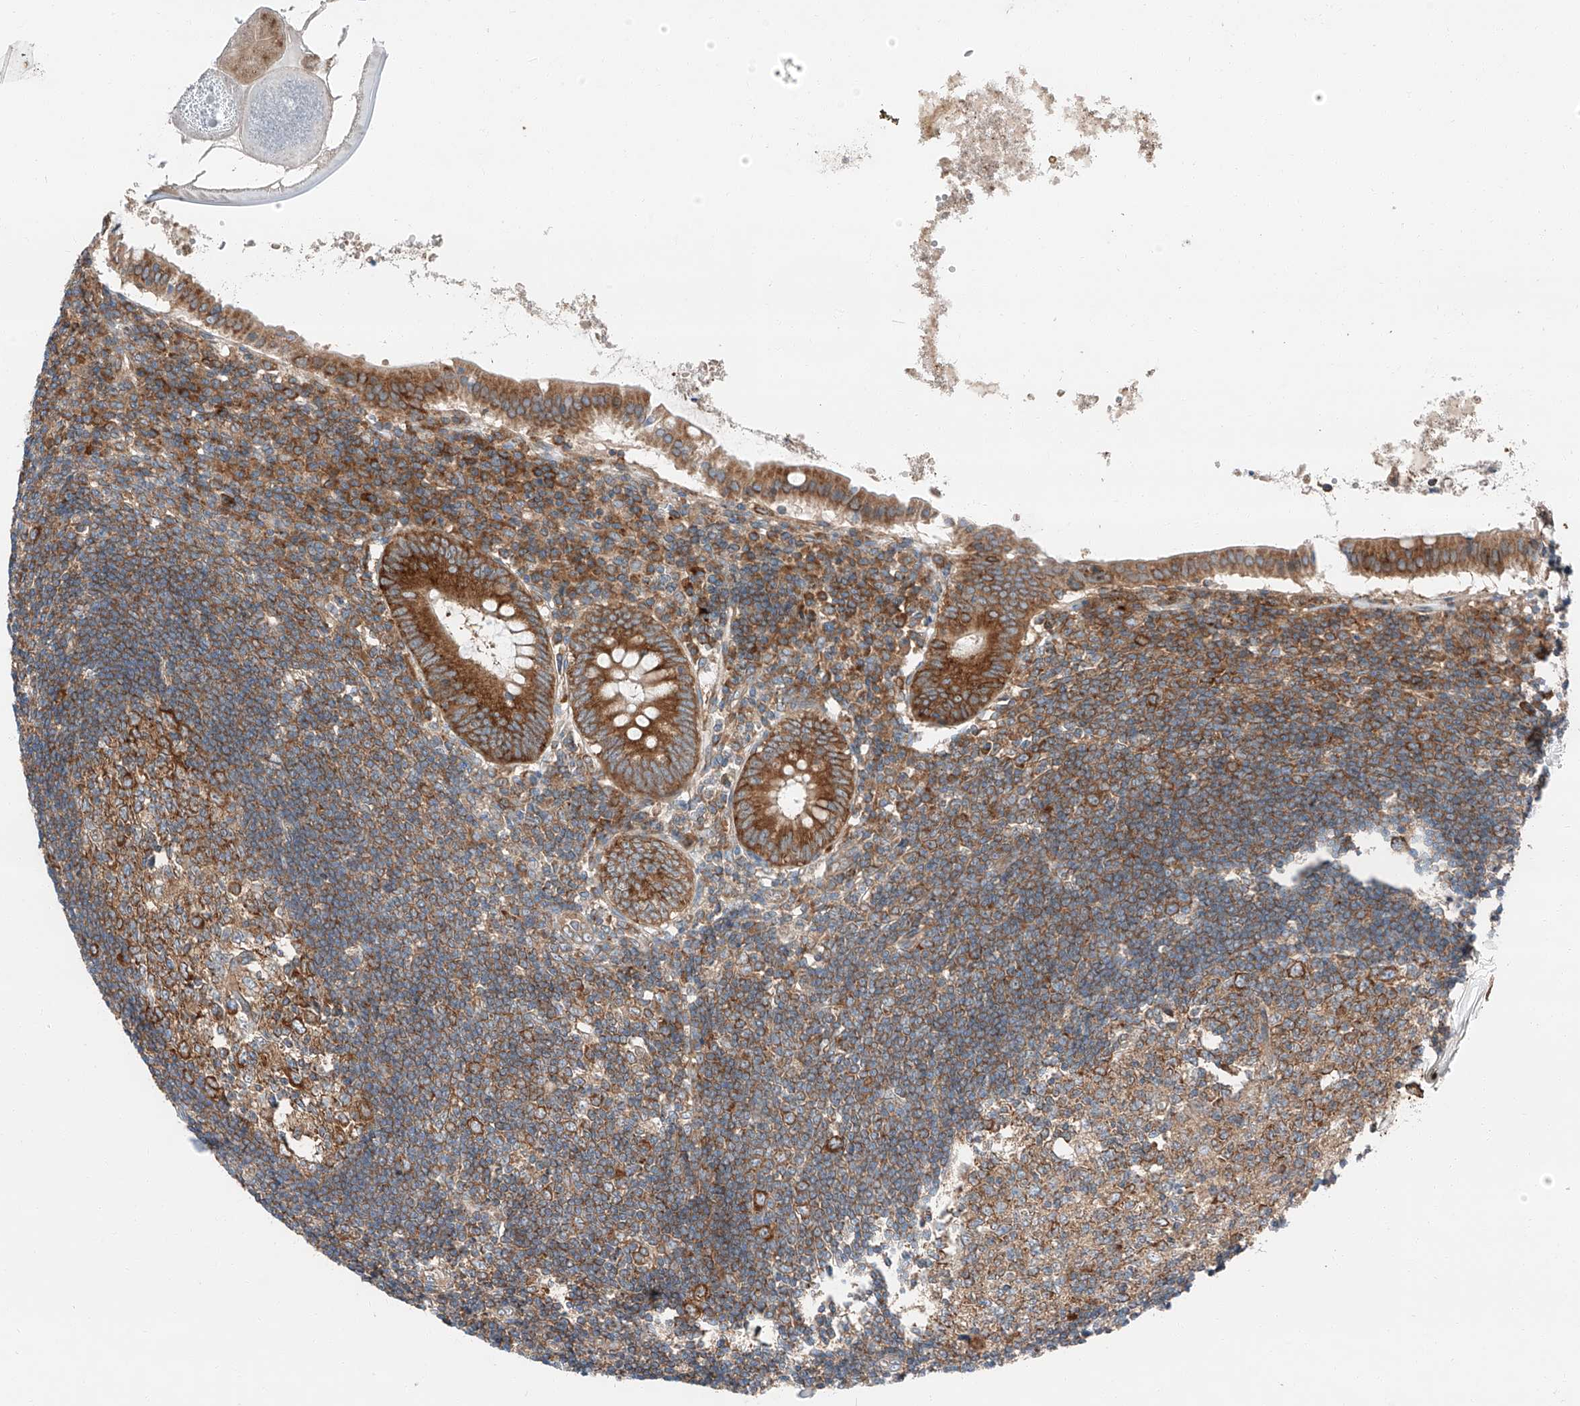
{"staining": {"intensity": "strong", "quantity": ">75%", "location": "cytoplasmic/membranous"}, "tissue": "appendix", "cell_type": "Glandular cells", "image_type": "normal", "snomed": [{"axis": "morphology", "description": "Normal tissue, NOS"}, {"axis": "topography", "description": "Appendix"}], "caption": "High-magnification brightfield microscopy of unremarkable appendix stained with DAB (3,3'-diaminobenzidine) (brown) and counterstained with hematoxylin (blue). glandular cells exhibit strong cytoplasmic/membranous positivity is present in approximately>75% of cells.", "gene": "ZC3H15", "patient": {"sex": "female", "age": 54}}